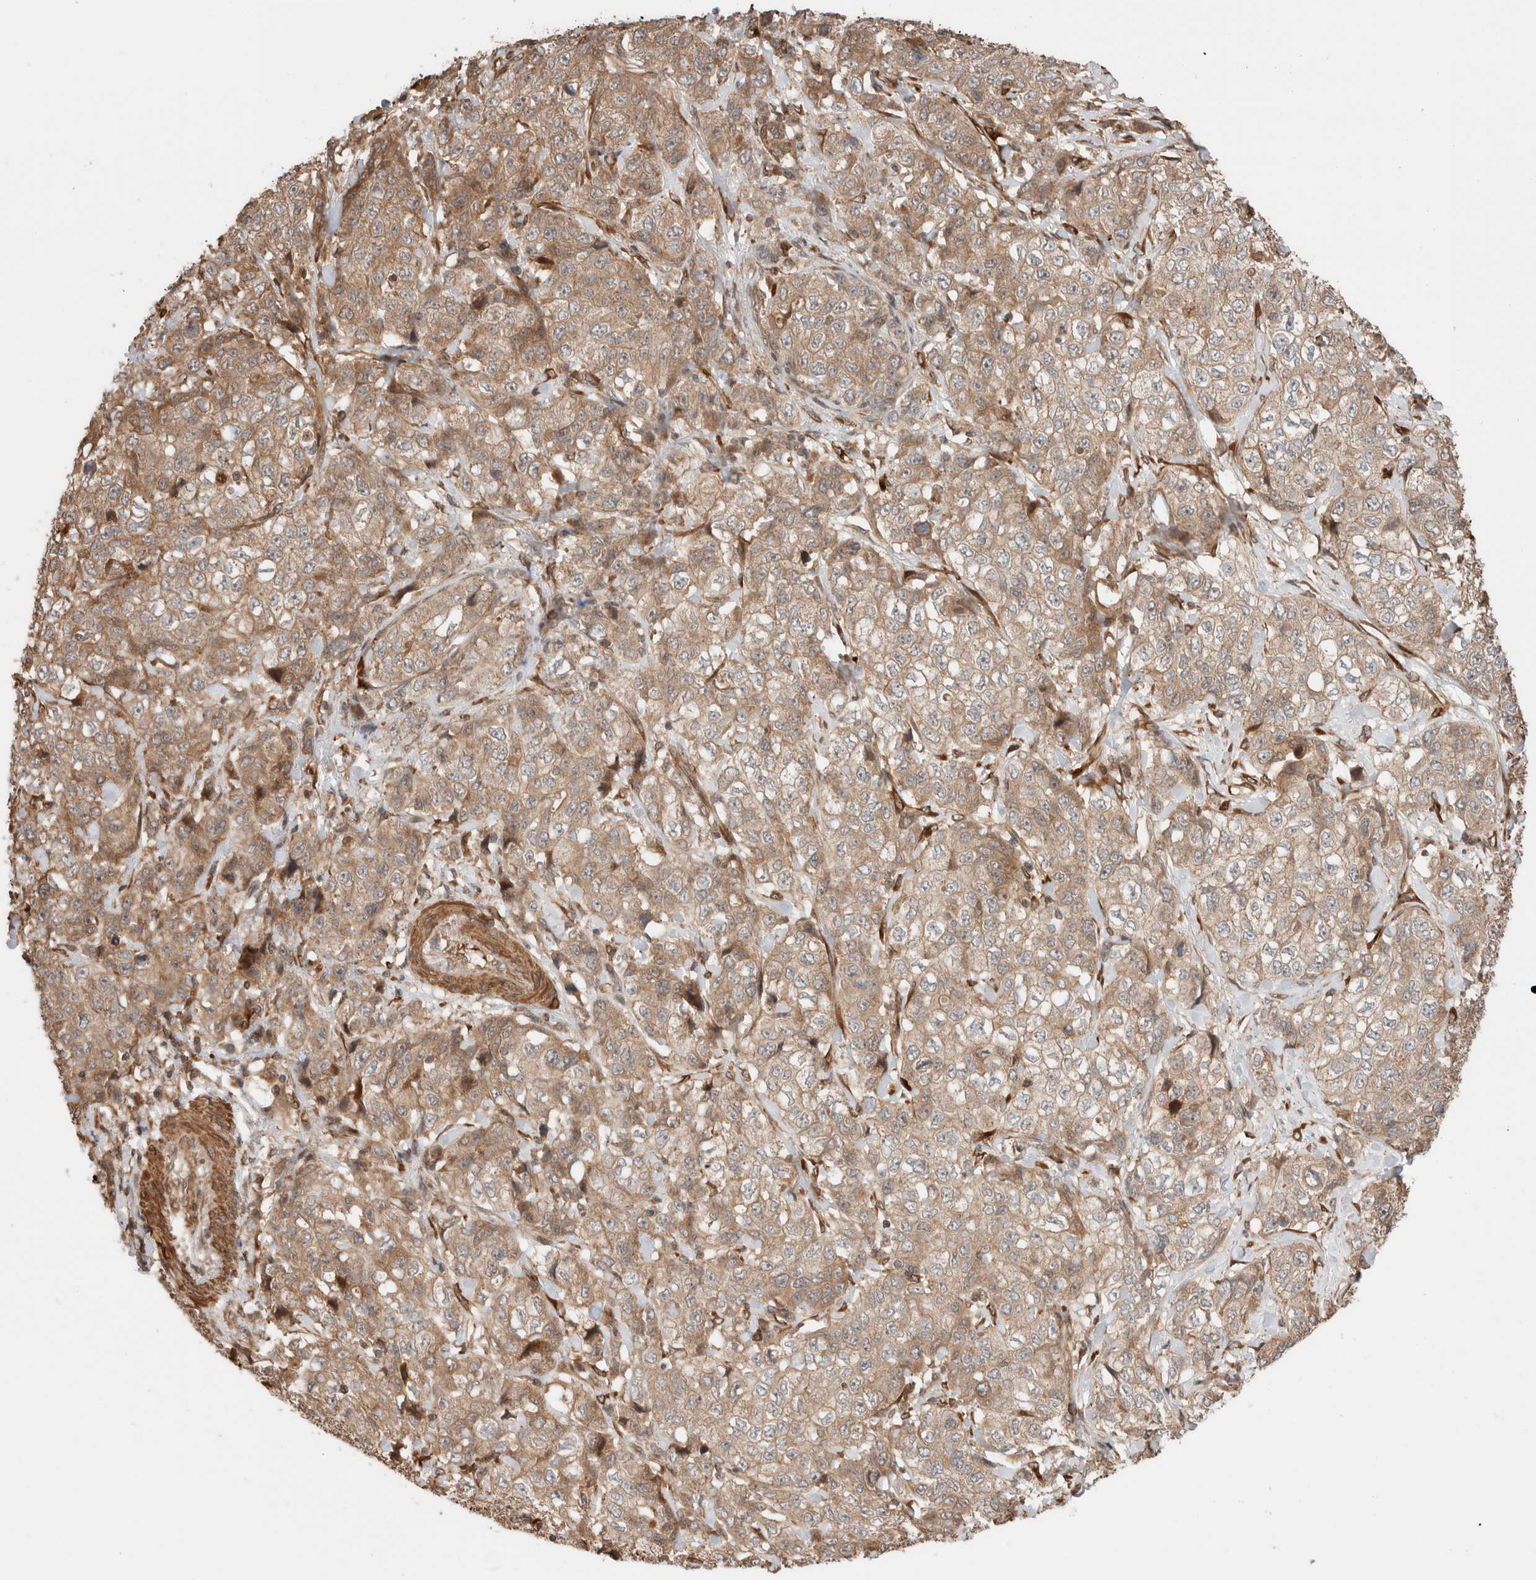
{"staining": {"intensity": "weak", "quantity": ">75%", "location": "cytoplasmic/membranous"}, "tissue": "stomach cancer", "cell_type": "Tumor cells", "image_type": "cancer", "snomed": [{"axis": "morphology", "description": "Adenocarcinoma, NOS"}, {"axis": "topography", "description": "Stomach"}], "caption": "Immunohistochemistry (IHC) of stomach cancer demonstrates low levels of weak cytoplasmic/membranous staining in about >75% of tumor cells.", "gene": "ZNF649", "patient": {"sex": "male", "age": 48}}